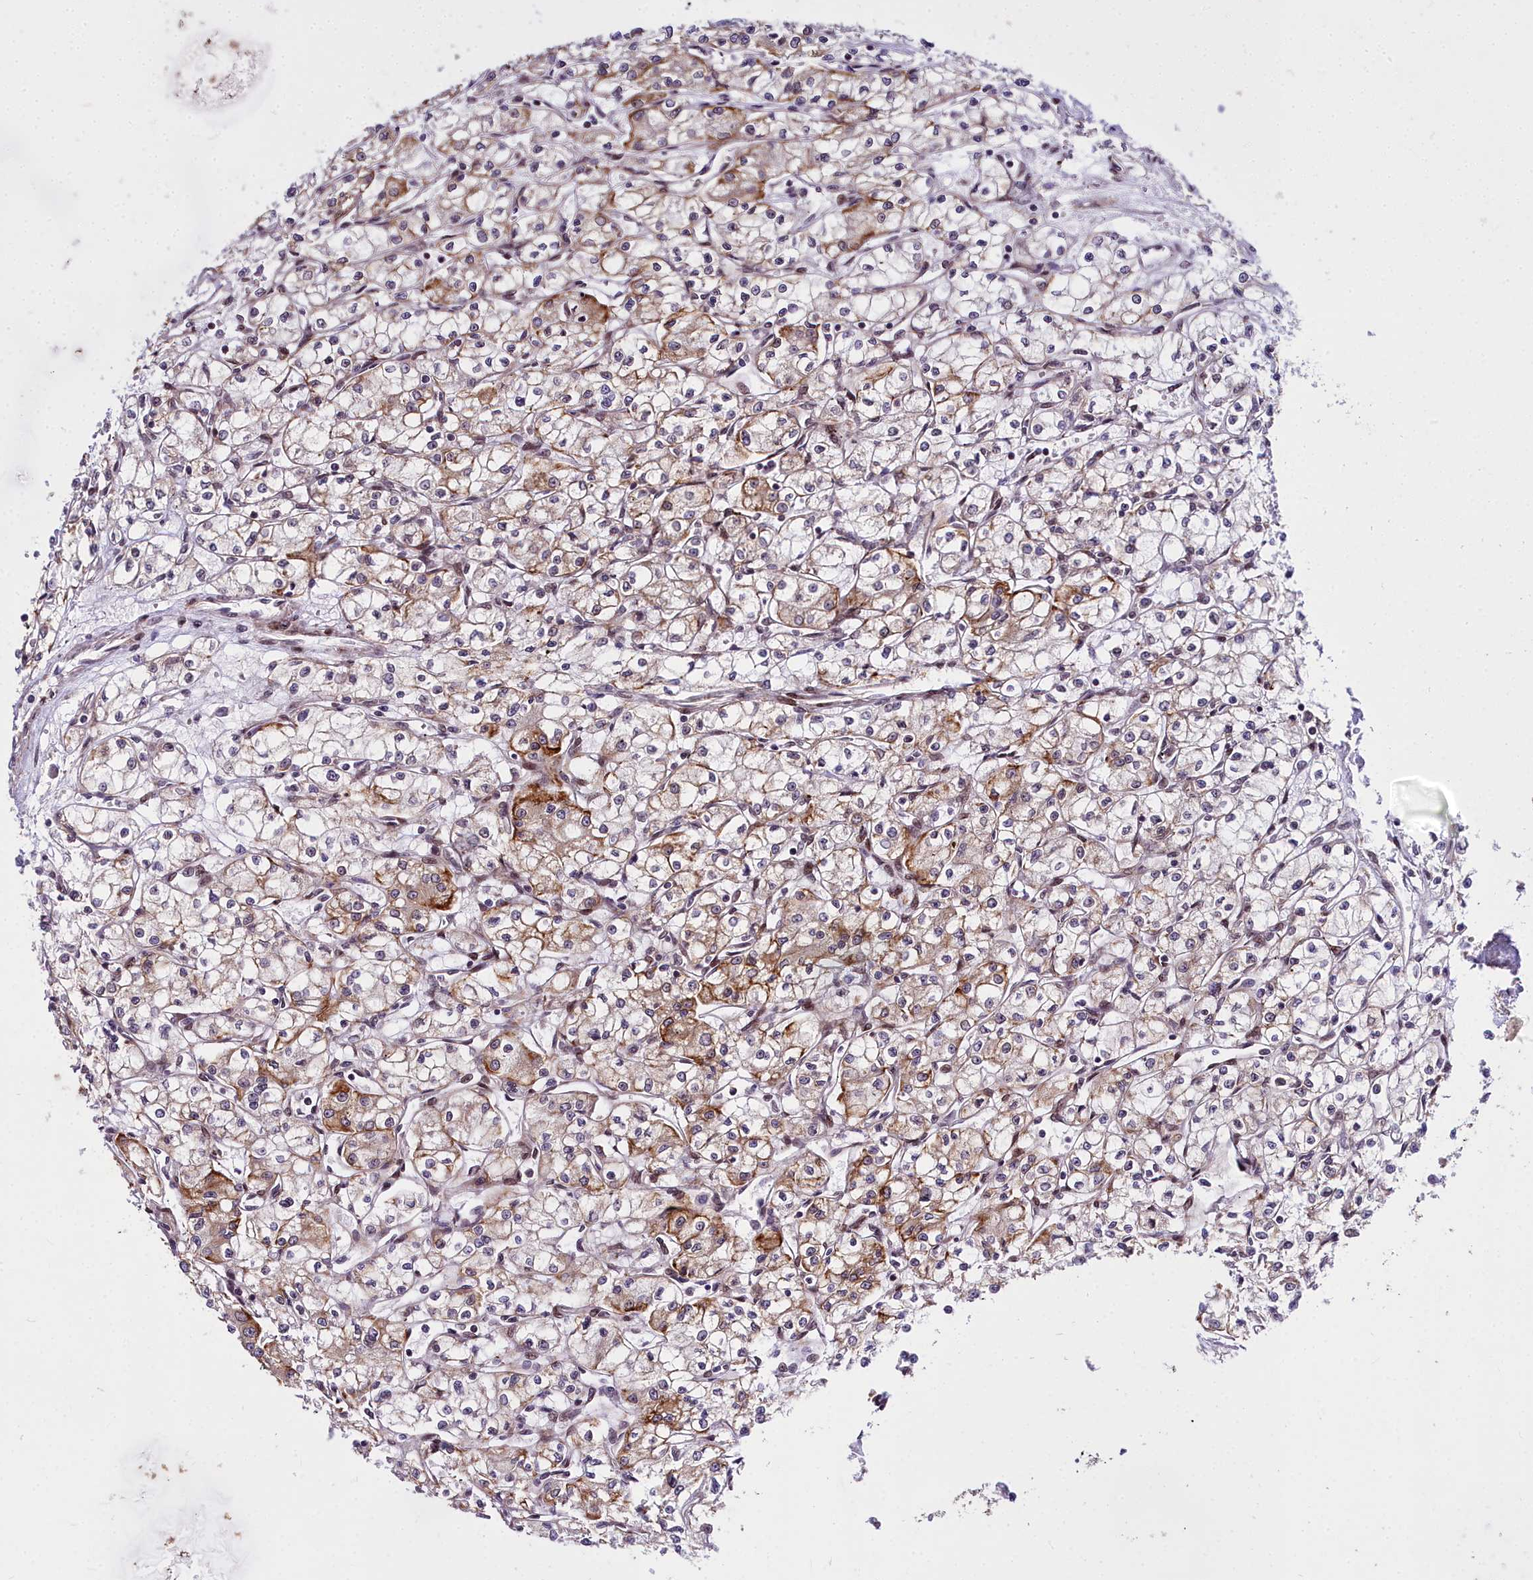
{"staining": {"intensity": "moderate", "quantity": "<25%", "location": "cytoplasmic/membranous"}, "tissue": "renal cancer", "cell_type": "Tumor cells", "image_type": "cancer", "snomed": [{"axis": "morphology", "description": "Adenocarcinoma, NOS"}, {"axis": "topography", "description": "Kidney"}], "caption": "Moderate cytoplasmic/membranous expression is present in about <25% of tumor cells in adenocarcinoma (renal).", "gene": "ABCB8", "patient": {"sex": "male", "age": 59}}